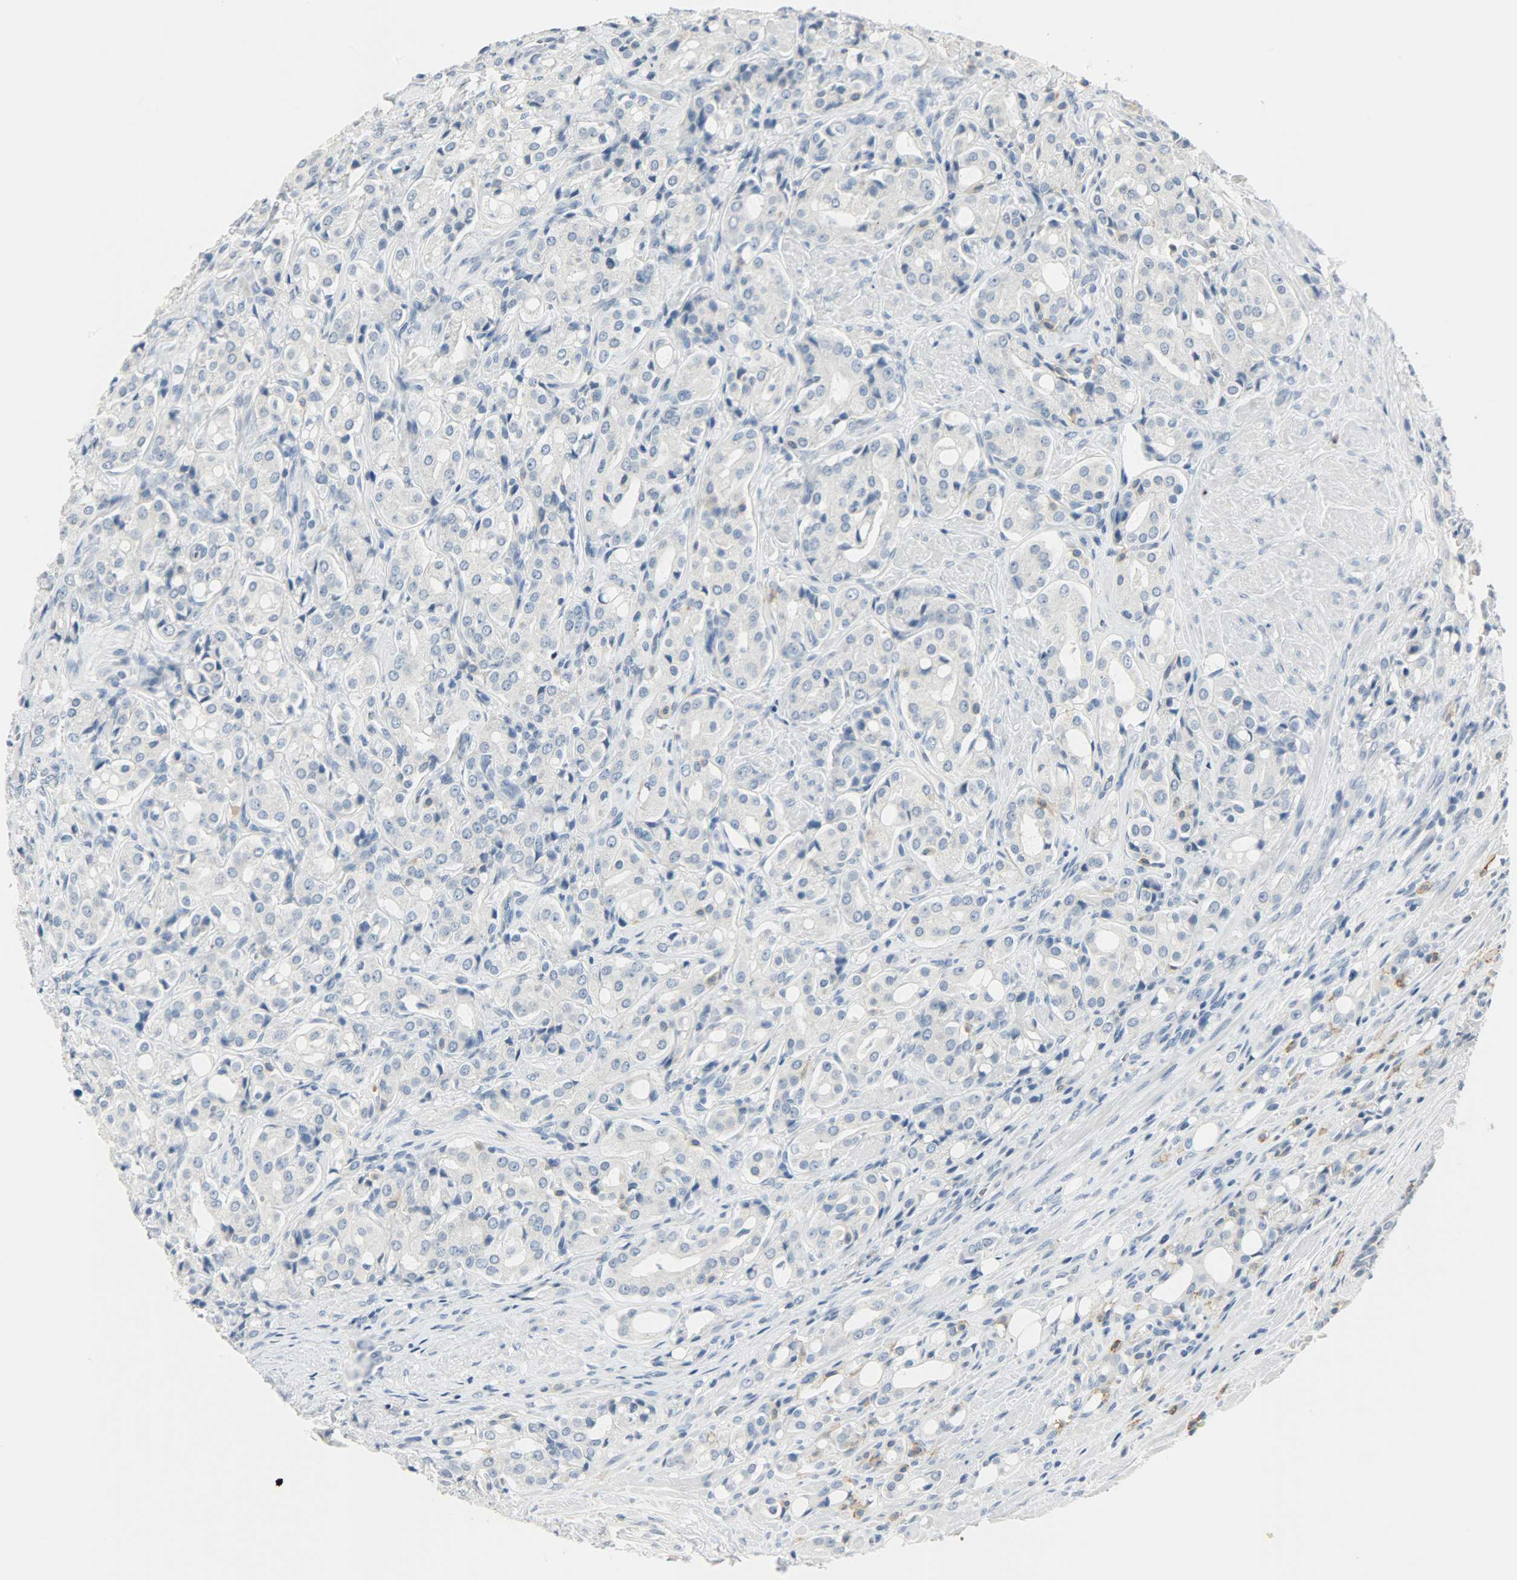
{"staining": {"intensity": "negative", "quantity": "none", "location": "none"}, "tissue": "prostate cancer", "cell_type": "Tumor cells", "image_type": "cancer", "snomed": [{"axis": "morphology", "description": "Adenocarcinoma, High grade"}, {"axis": "topography", "description": "Prostate"}], "caption": "IHC histopathology image of adenocarcinoma (high-grade) (prostate) stained for a protein (brown), which demonstrates no expression in tumor cells.", "gene": "KIT", "patient": {"sex": "male", "age": 72}}